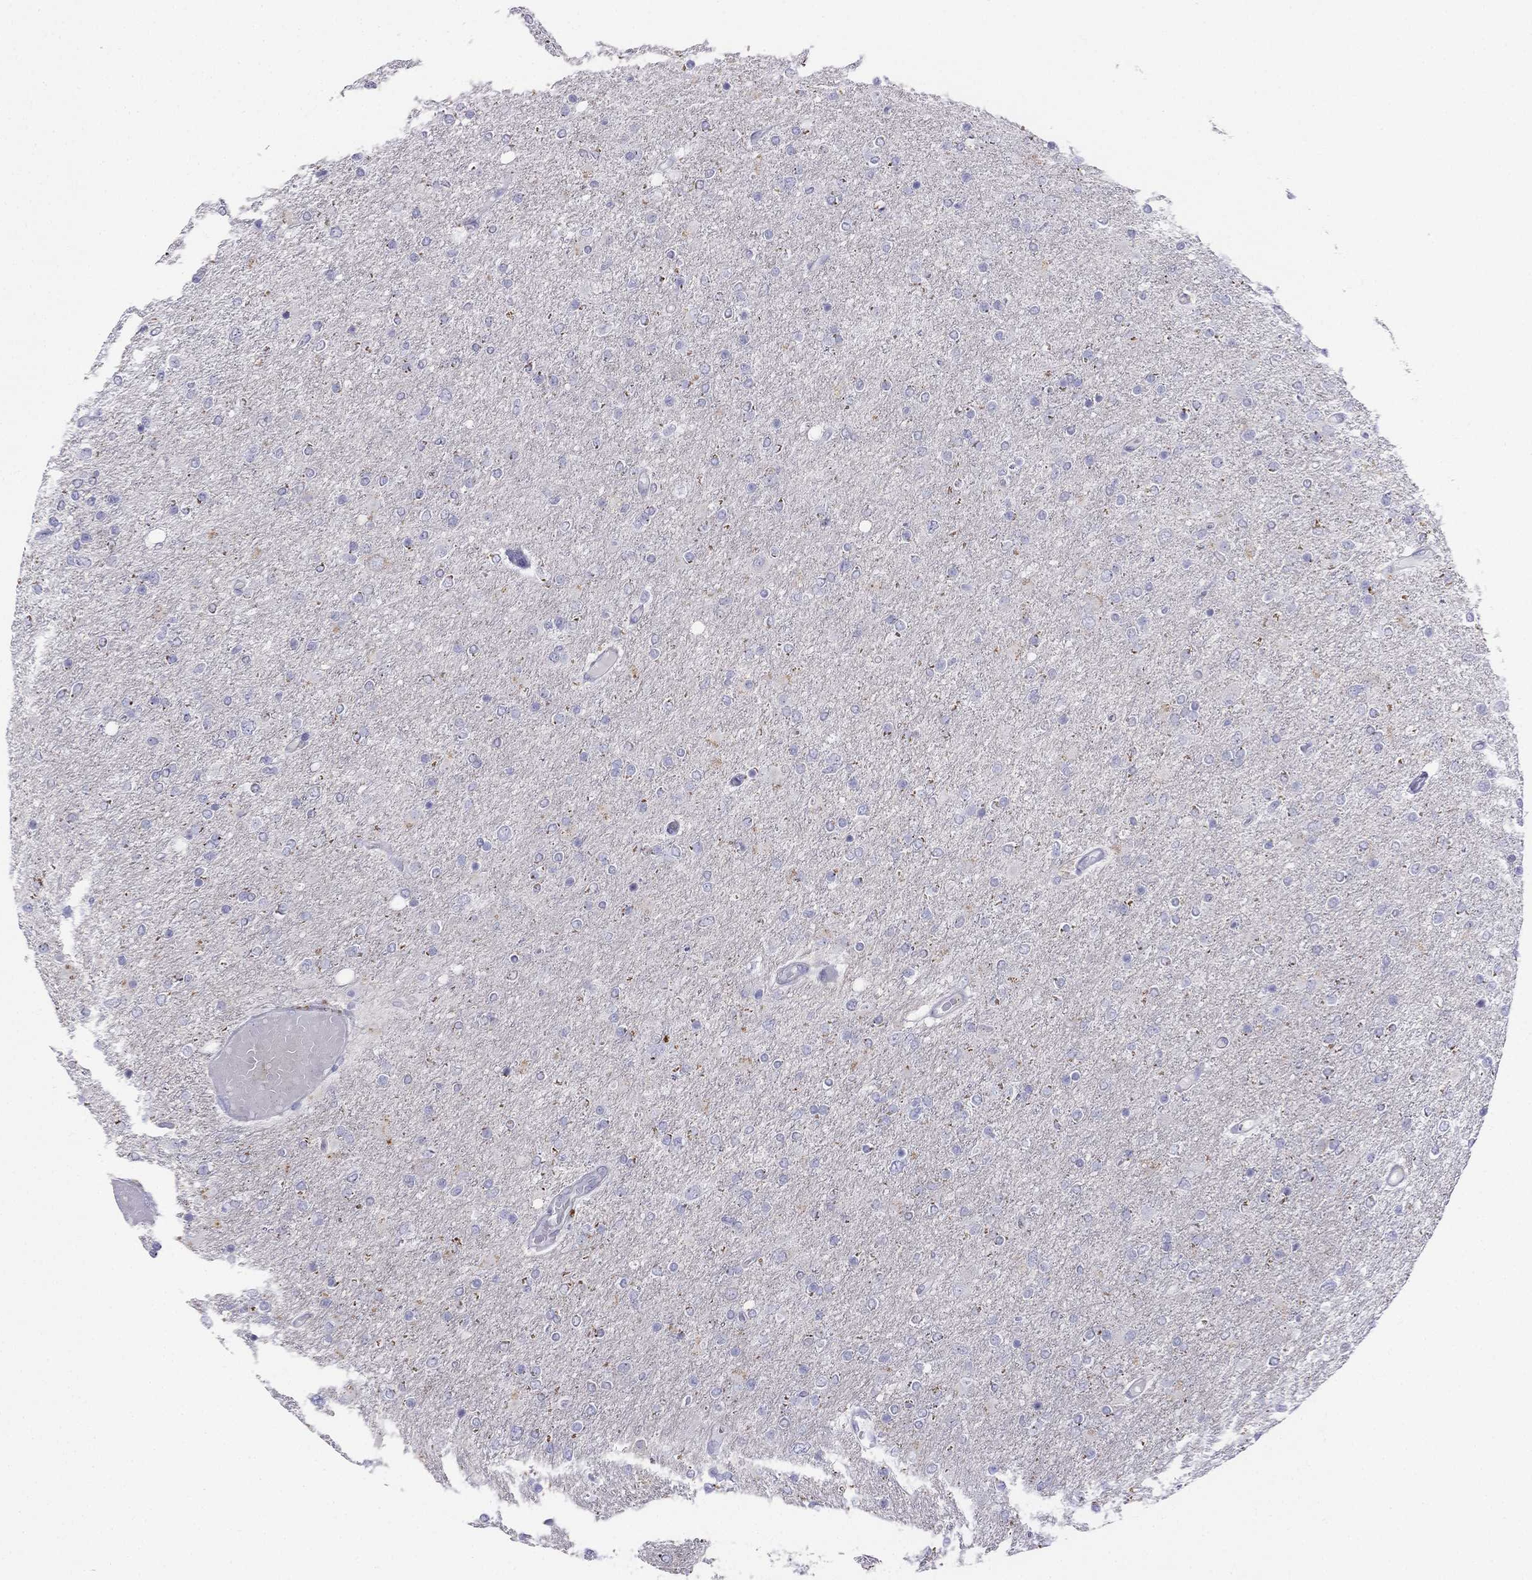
{"staining": {"intensity": "negative", "quantity": "none", "location": "none"}, "tissue": "glioma", "cell_type": "Tumor cells", "image_type": "cancer", "snomed": [{"axis": "morphology", "description": "Glioma, malignant, High grade"}, {"axis": "topography", "description": "Cerebral cortex"}], "caption": "This is an immunohistochemistry image of malignant high-grade glioma. There is no expression in tumor cells.", "gene": "ALOXE3", "patient": {"sex": "male", "age": 70}}